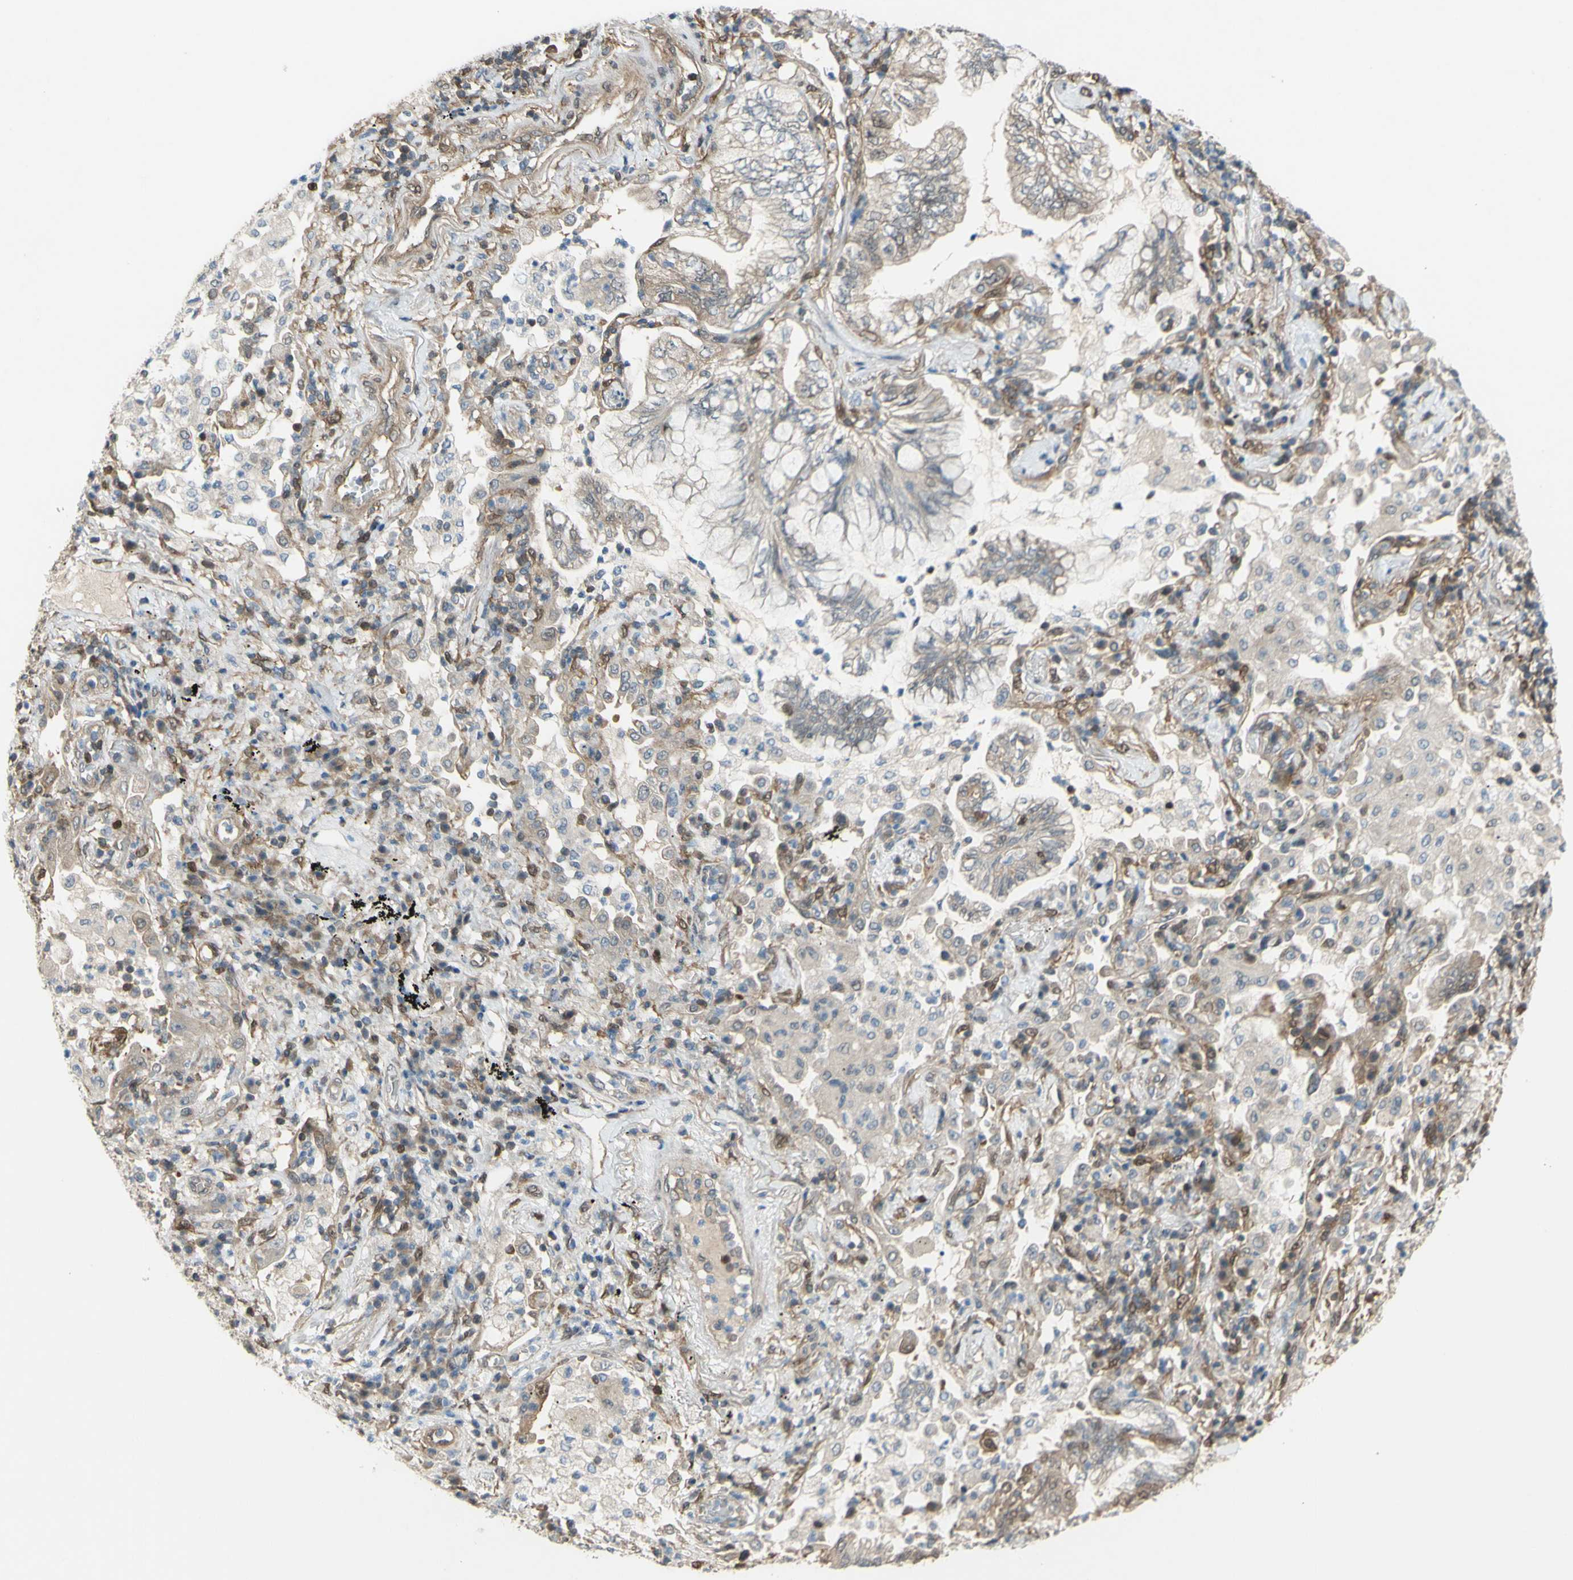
{"staining": {"intensity": "weak", "quantity": "<25%", "location": "cytoplasmic/membranous"}, "tissue": "lung cancer", "cell_type": "Tumor cells", "image_type": "cancer", "snomed": [{"axis": "morphology", "description": "Normal tissue, NOS"}, {"axis": "morphology", "description": "Adenocarcinoma, NOS"}, {"axis": "topography", "description": "Bronchus"}, {"axis": "topography", "description": "Lung"}], "caption": "Image shows no protein staining in tumor cells of lung cancer tissue.", "gene": "YWHAQ", "patient": {"sex": "female", "age": 70}}